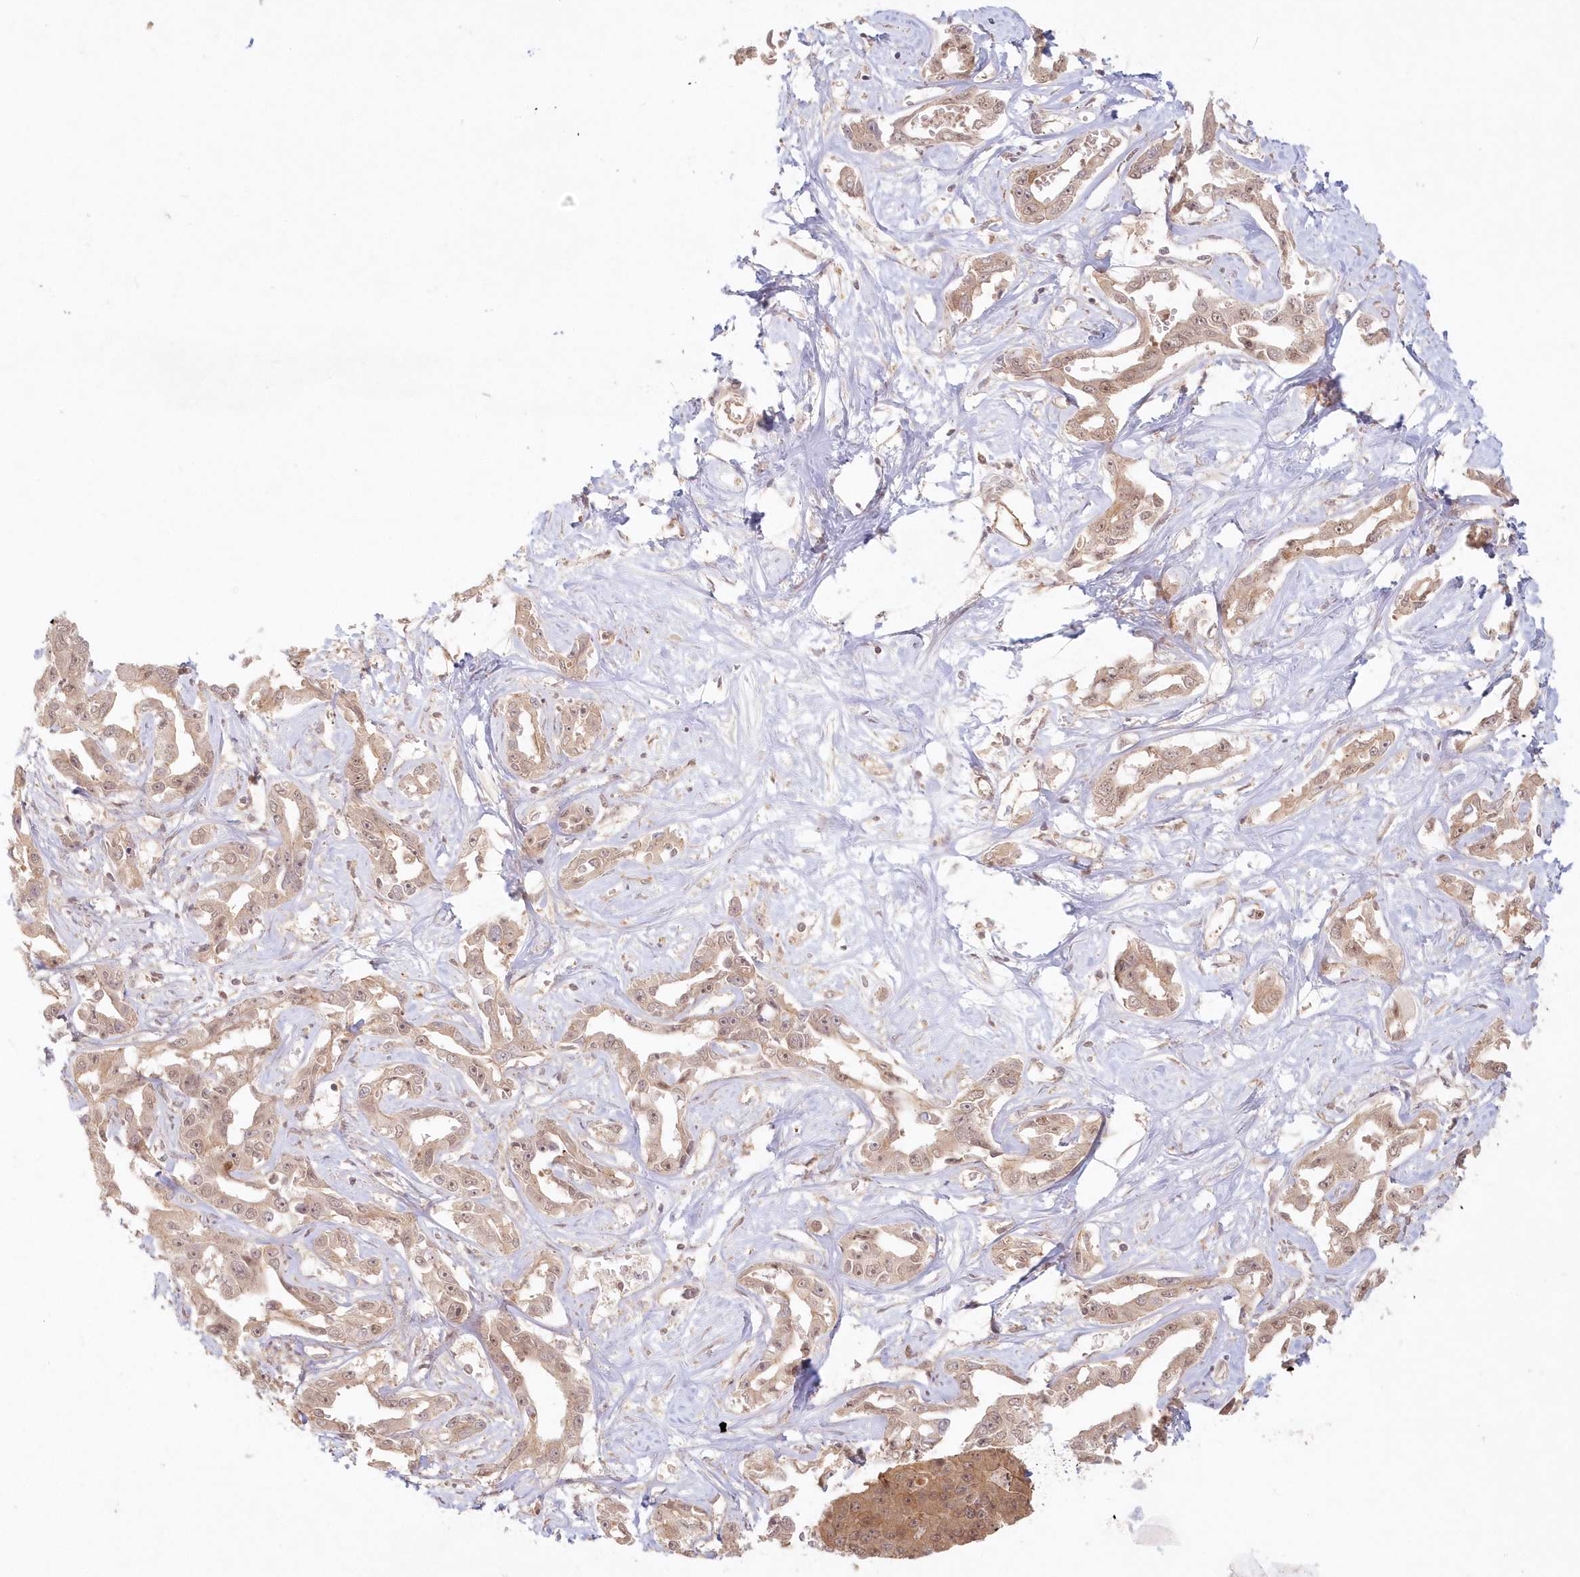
{"staining": {"intensity": "weak", "quantity": ">75%", "location": "cytoplasmic/membranous,nuclear"}, "tissue": "liver cancer", "cell_type": "Tumor cells", "image_type": "cancer", "snomed": [{"axis": "morphology", "description": "Cholangiocarcinoma"}, {"axis": "topography", "description": "Liver"}], "caption": "Protein analysis of liver cholangiocarcinoma tissue exhibits weak cytoplasmic/membranous and nuclear expression in about >75% of tumor cells.", "gene": "KIAA0232", "patient": {"sex": "male", "age": 59}}